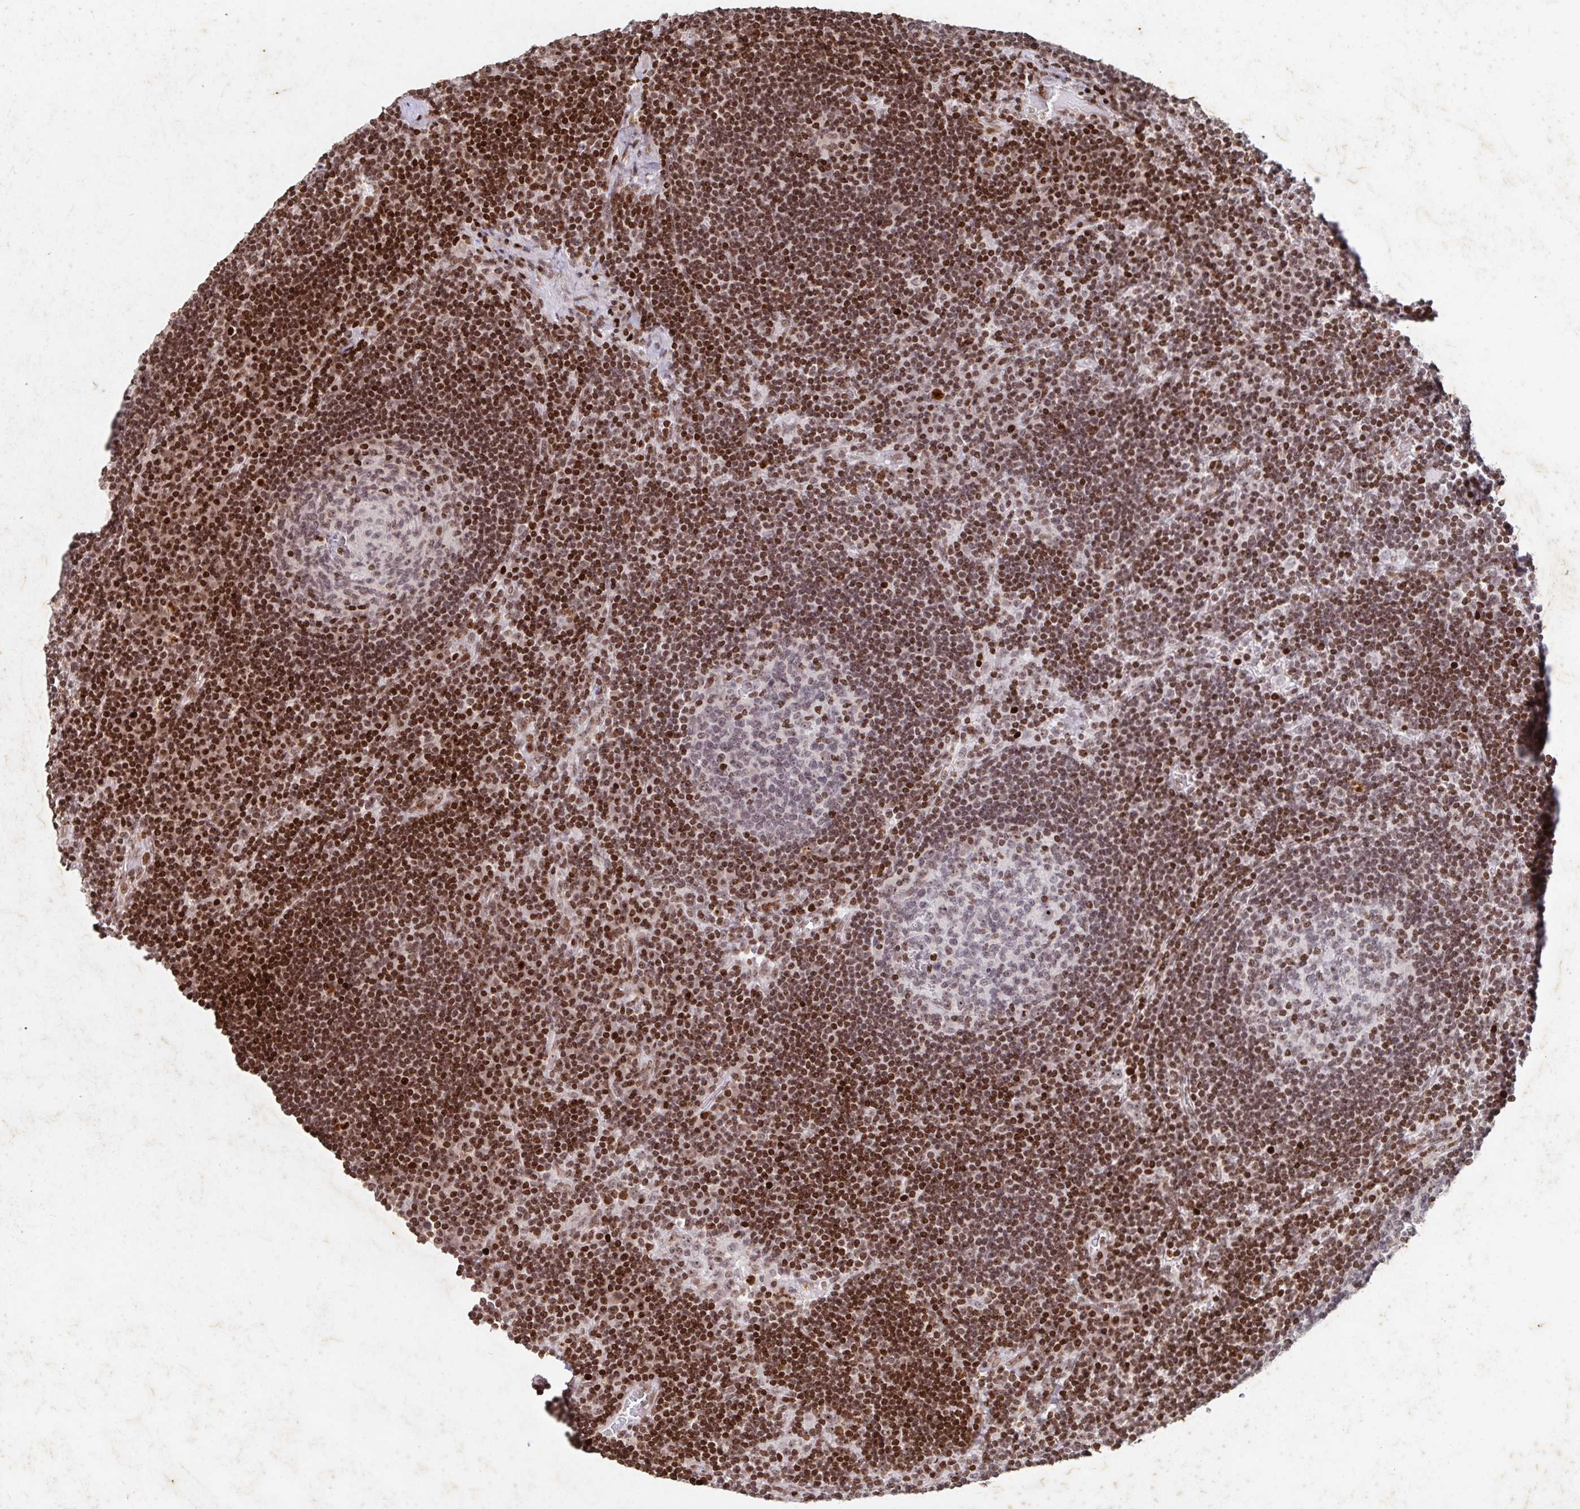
{"staining": {"intensity": "strong", "quantity": "<25%", "location": "nuclear"}, "tissue": "lymph node", "cell_type": "Germinal center cells", "image_type": "normal", "snomed": [{"axis": "morphology", "description": "Normal tissue, NOS"}, {"axis": "topography", "description": "Lymph node"}], "caption": "Germinal center cells display strong nuclear staining in about <25% of cells in normal lymph node. Using DAB (3,3'-diaminobenzidine) (brown) and hematoxylin (blue) stains, captured at high magnification using brightfield microscopy.", "gene": "C19orf53", "patient": {"sex": "male", "age": 67}}